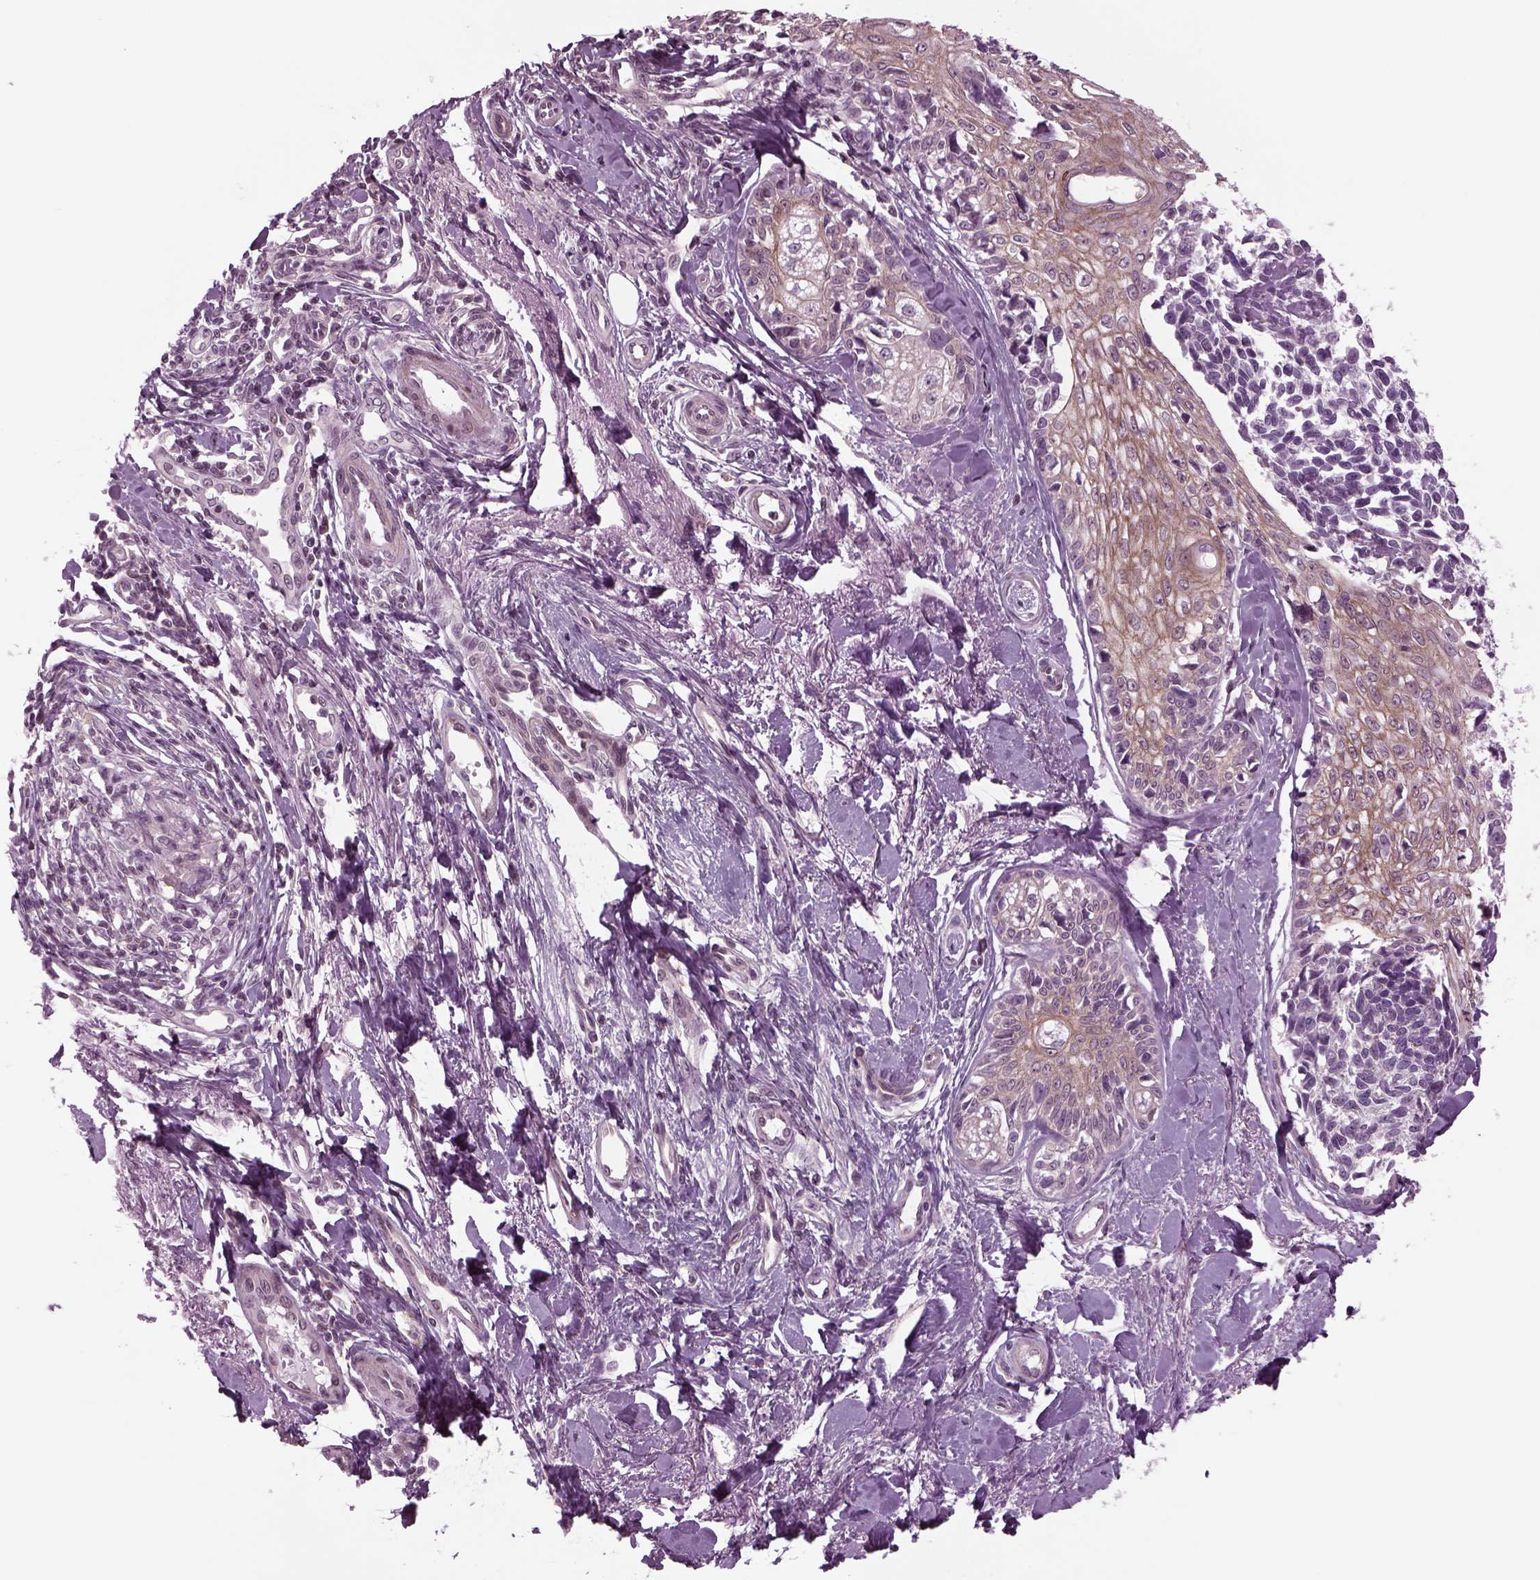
{"staining": {"intensity": "moderate", "quantity": "25%-75%", "location": "cytoplasmic/membranous"}, "tissue": "melanoma", "cell_type": "Tumor cells", "image_type": "cancer", "snomed": [{"axis": "morphology", "description": "Malignant melanoma, NOS"}, {"axis": "topography", "description": "Skin"}], "caption": "IHC photomicrograph of human melanoma stained for a protein (brown), which shows medium levels of moderate cytoplasmic/membranous positivity in about 25%-75% of tumor cells.", "gene": "ODF3", "patient": {"sex": "female", "age": 86}}